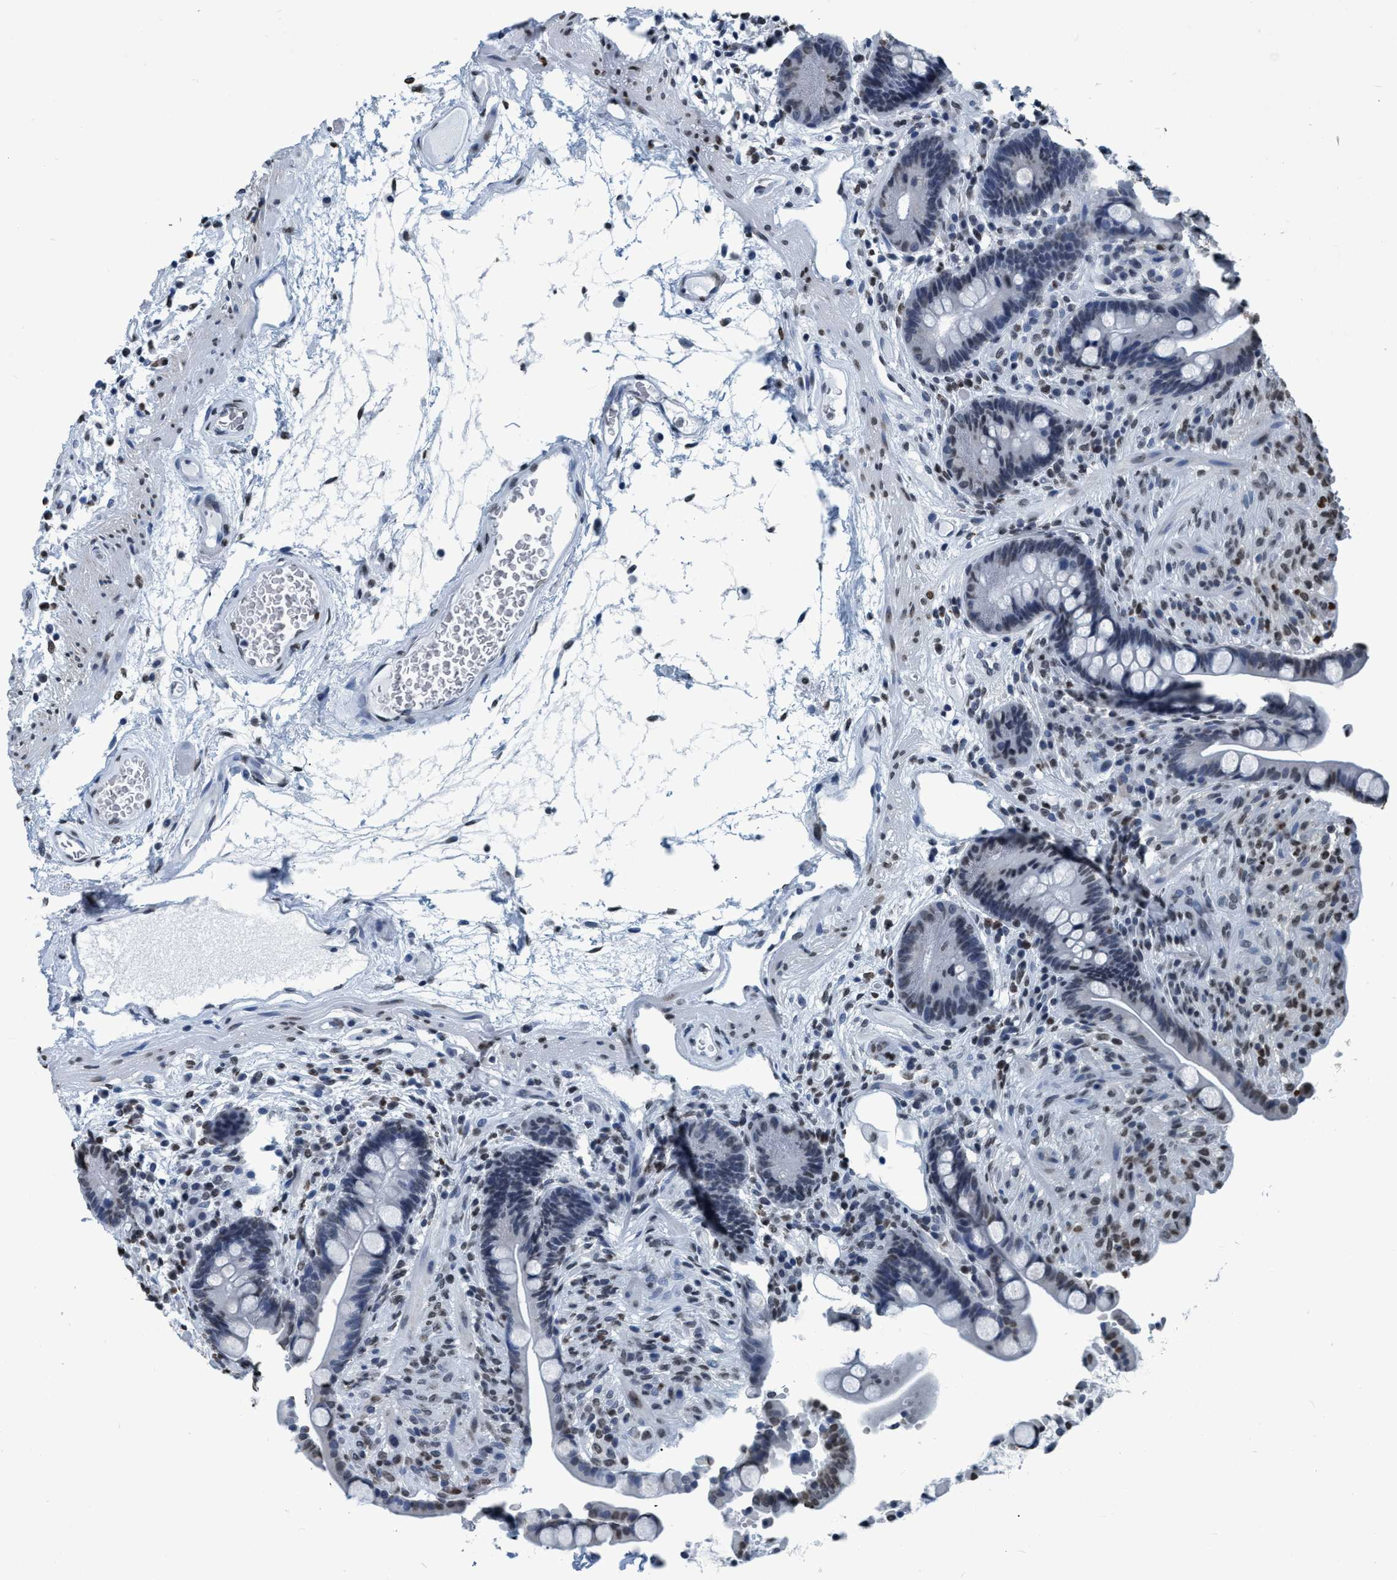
{"staining": {"intensity": "weak", "quantity": "25%-75%", "location": "nuclear"}, "tissue": "colon", "cell_type": "Endothelial cells", "image_type": "normal", "snomed": [{"axis": "morphology", "description": "Normal tissue, NOS"}, {"axis": "topography", "description": "Colon"}], "caption": "DAB (3,3'-diaminobenzidine) immunohistochemical staining of benign human colon displays weak nuclear protein staining in about 25%-75% of endothelial cells. Immunohistochemistry stains the protein in brown and the nuclei are stained blue.", "gene": "CCNE2", "patient": {"sex": "male", "age": 73}}